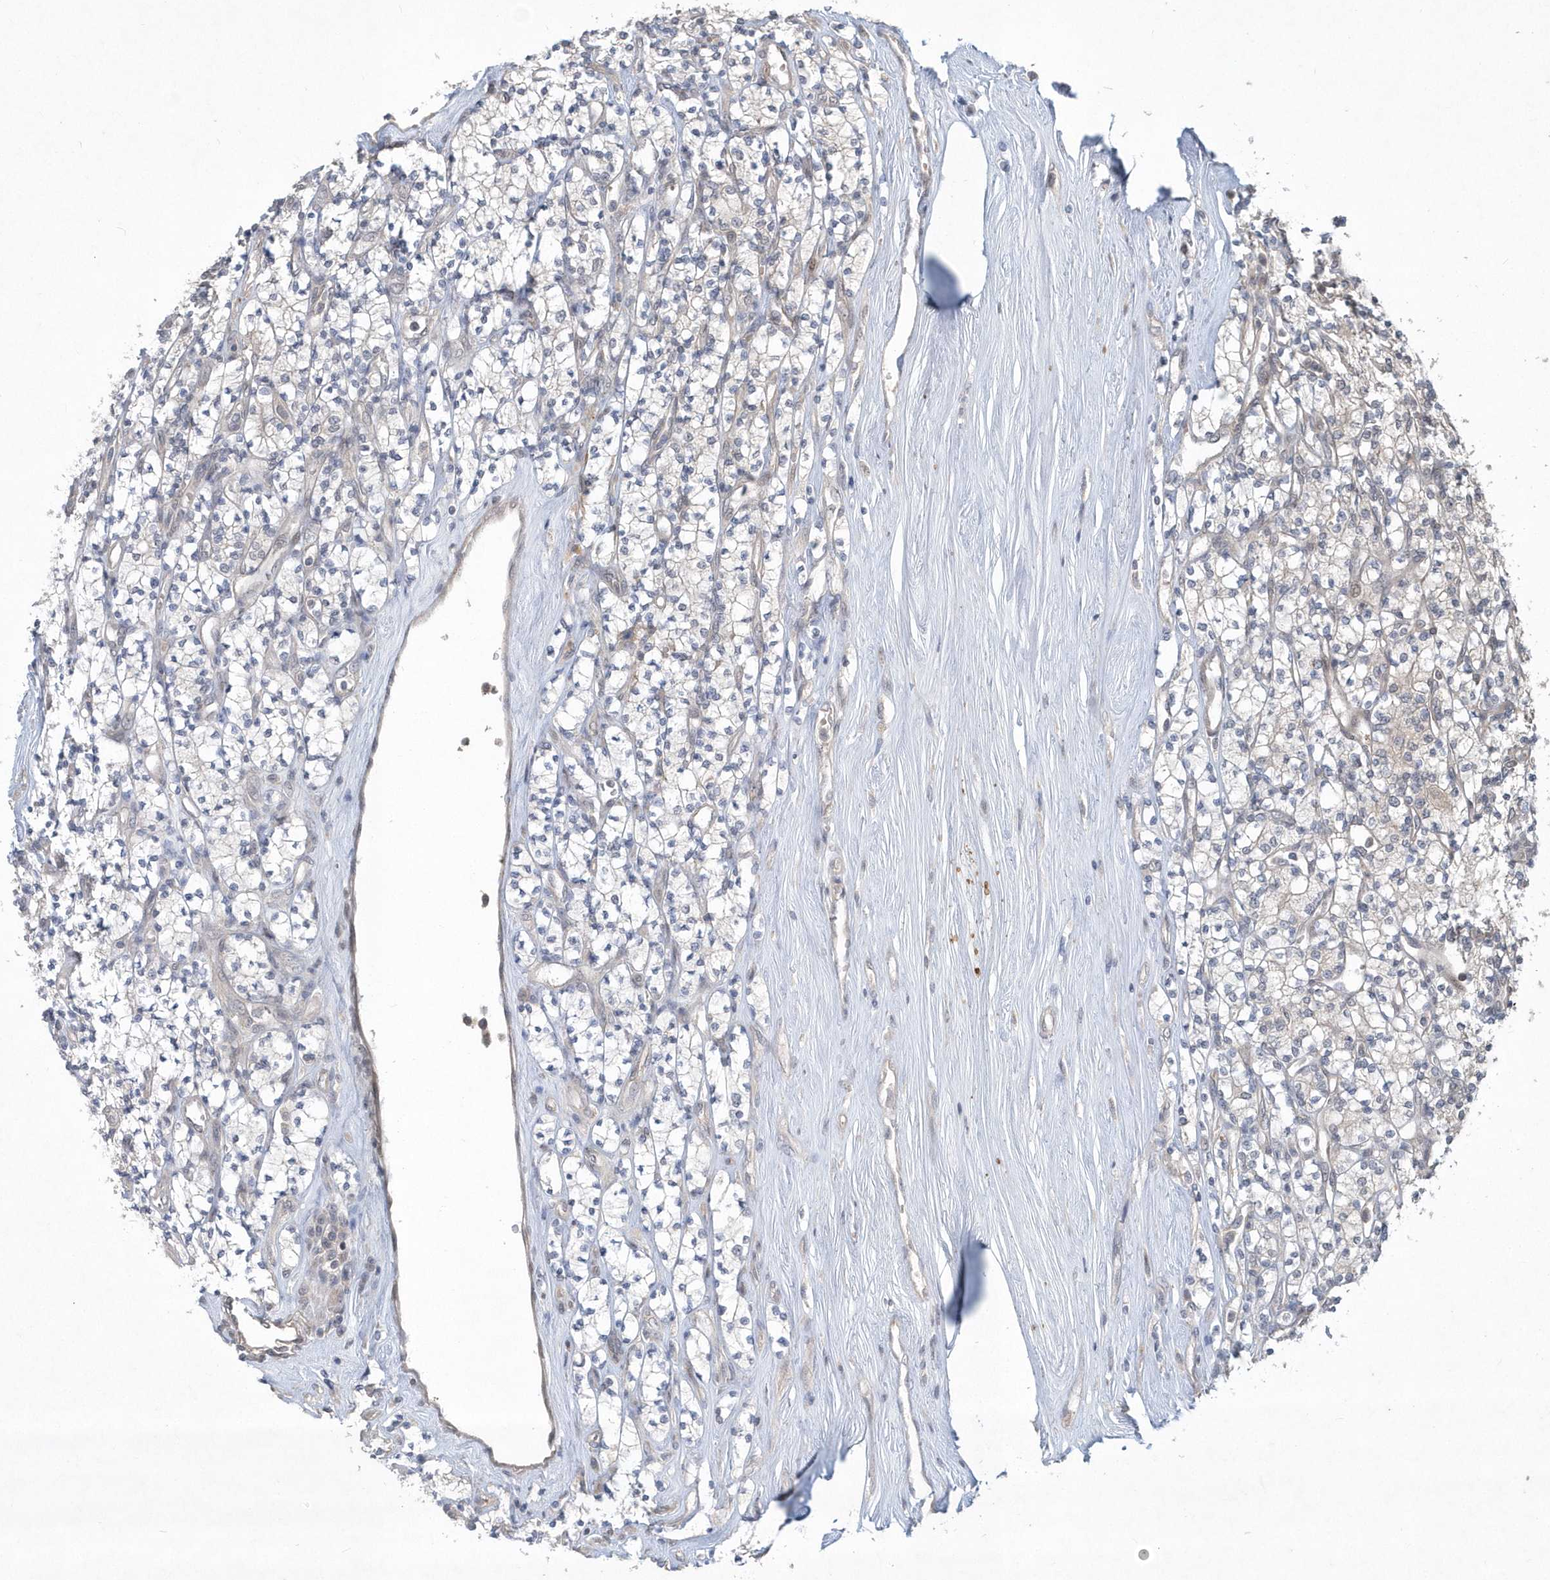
{"staining": {"intensity": "negative", "quantity": "none", "location": "none"}, "tissue": "renal cancer", "cell_type": "Tumor cells", "image_type": "cancer", "snomed": [{"axis": "morphology", "description": "Adenocarcinoma, NOS"}, {"axis": "topography", "description": "Kidney"}], "caption": "Tumor cells are negative for protein expression in human renal adenocarcinoma.", "gene": "TSPEAR", "patient": {"sex": "male", "age": 77}}